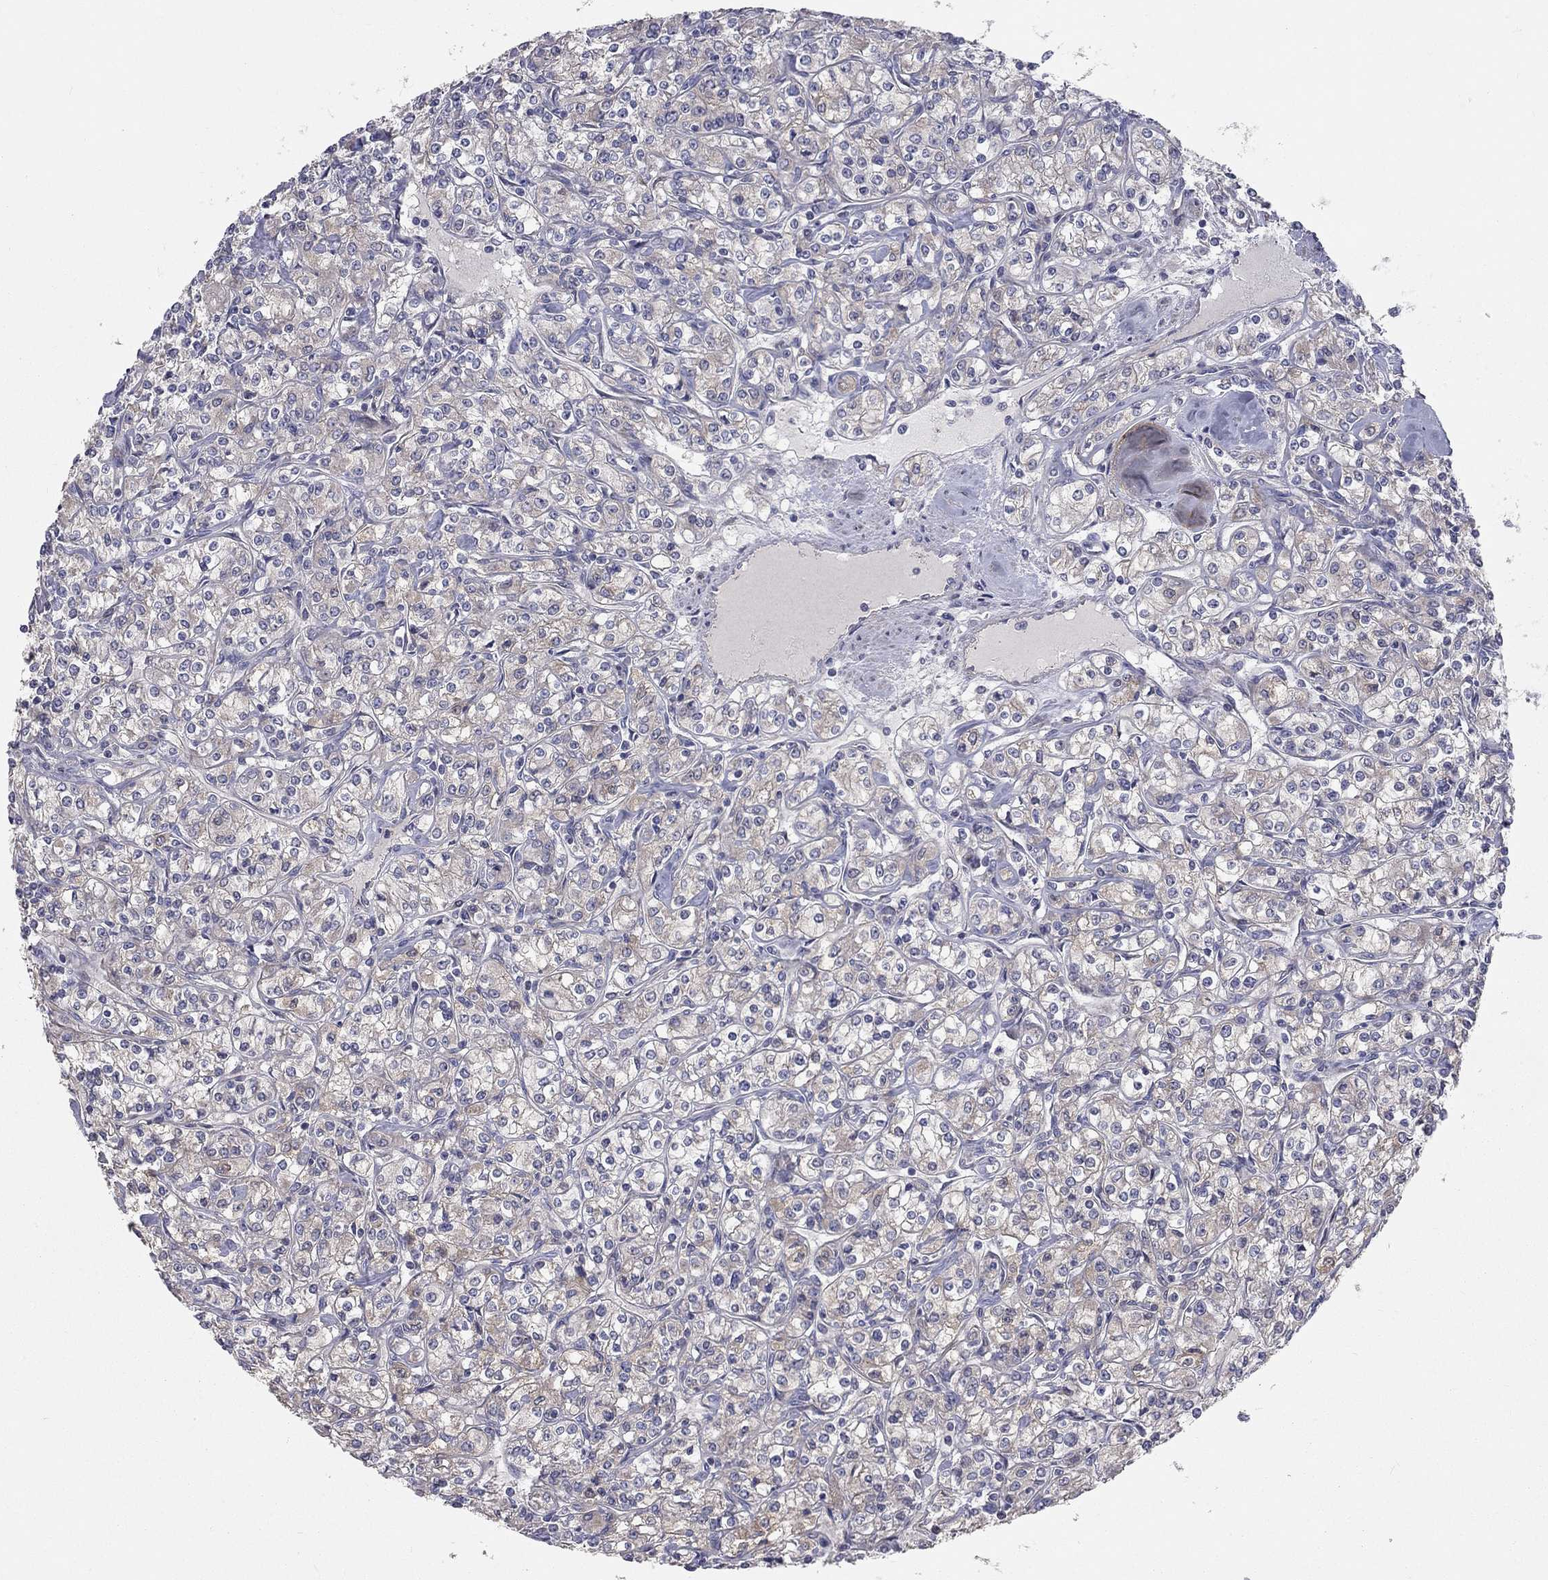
{"staining": {"intensity": "weak", "quantity": "<25%", "location": "cytoplasmic/membranous"}, "tissue": "renal cancer", "cell_type": "Tumor cells", "image_type": "cancer", "snomed": [{"axis": "morphology", "description": "Adenocarcinoma, NOS"}, {"axis": "topography", "description": "Kidney"}], "caption": "Micrograph shows no protein positivity in tumor cells of adenocarcinoma (renal) tissue.", "gene": "KANSL1L", "patient": {"sex": "male", "age": 77}}